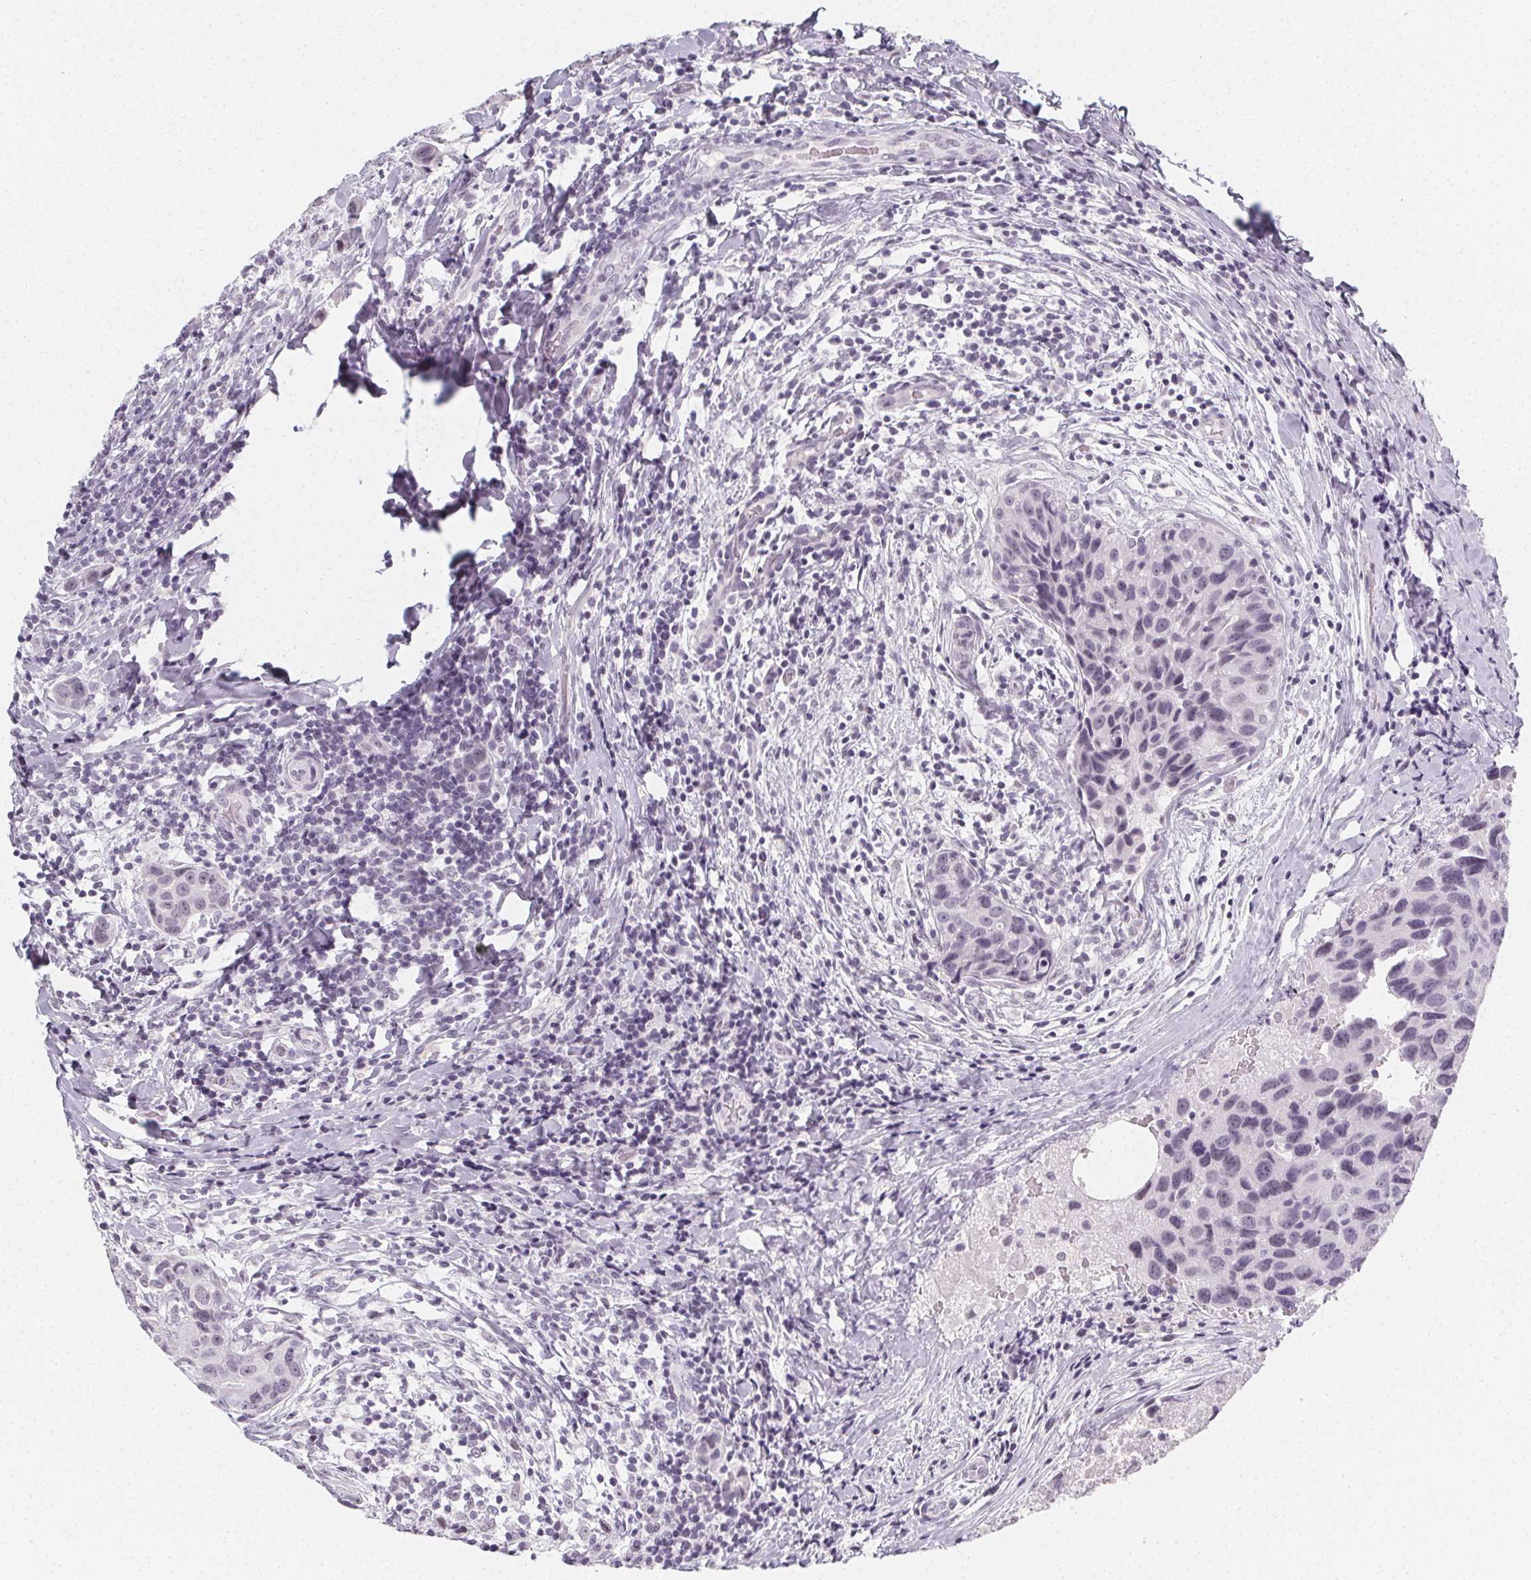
{"staining": {"intensity": "negative", "quantity": "none", "location": "none"}, "tissue": "breast cancer", "cell_type": "Tumor cells", "image_type": "cancer", "snomed": [{"axis": "morphology", "description": "Duct carcinoma"}, {"axis": "topography", "description": "Breast"}], "caption": "Human breast cancer (invasive ductal carcinoma) stained for a protein using immunohistochemistry displays no expression in tumor cells.", "gene": "SYNPR", "patient": {"sex": "female", "age": 24}}